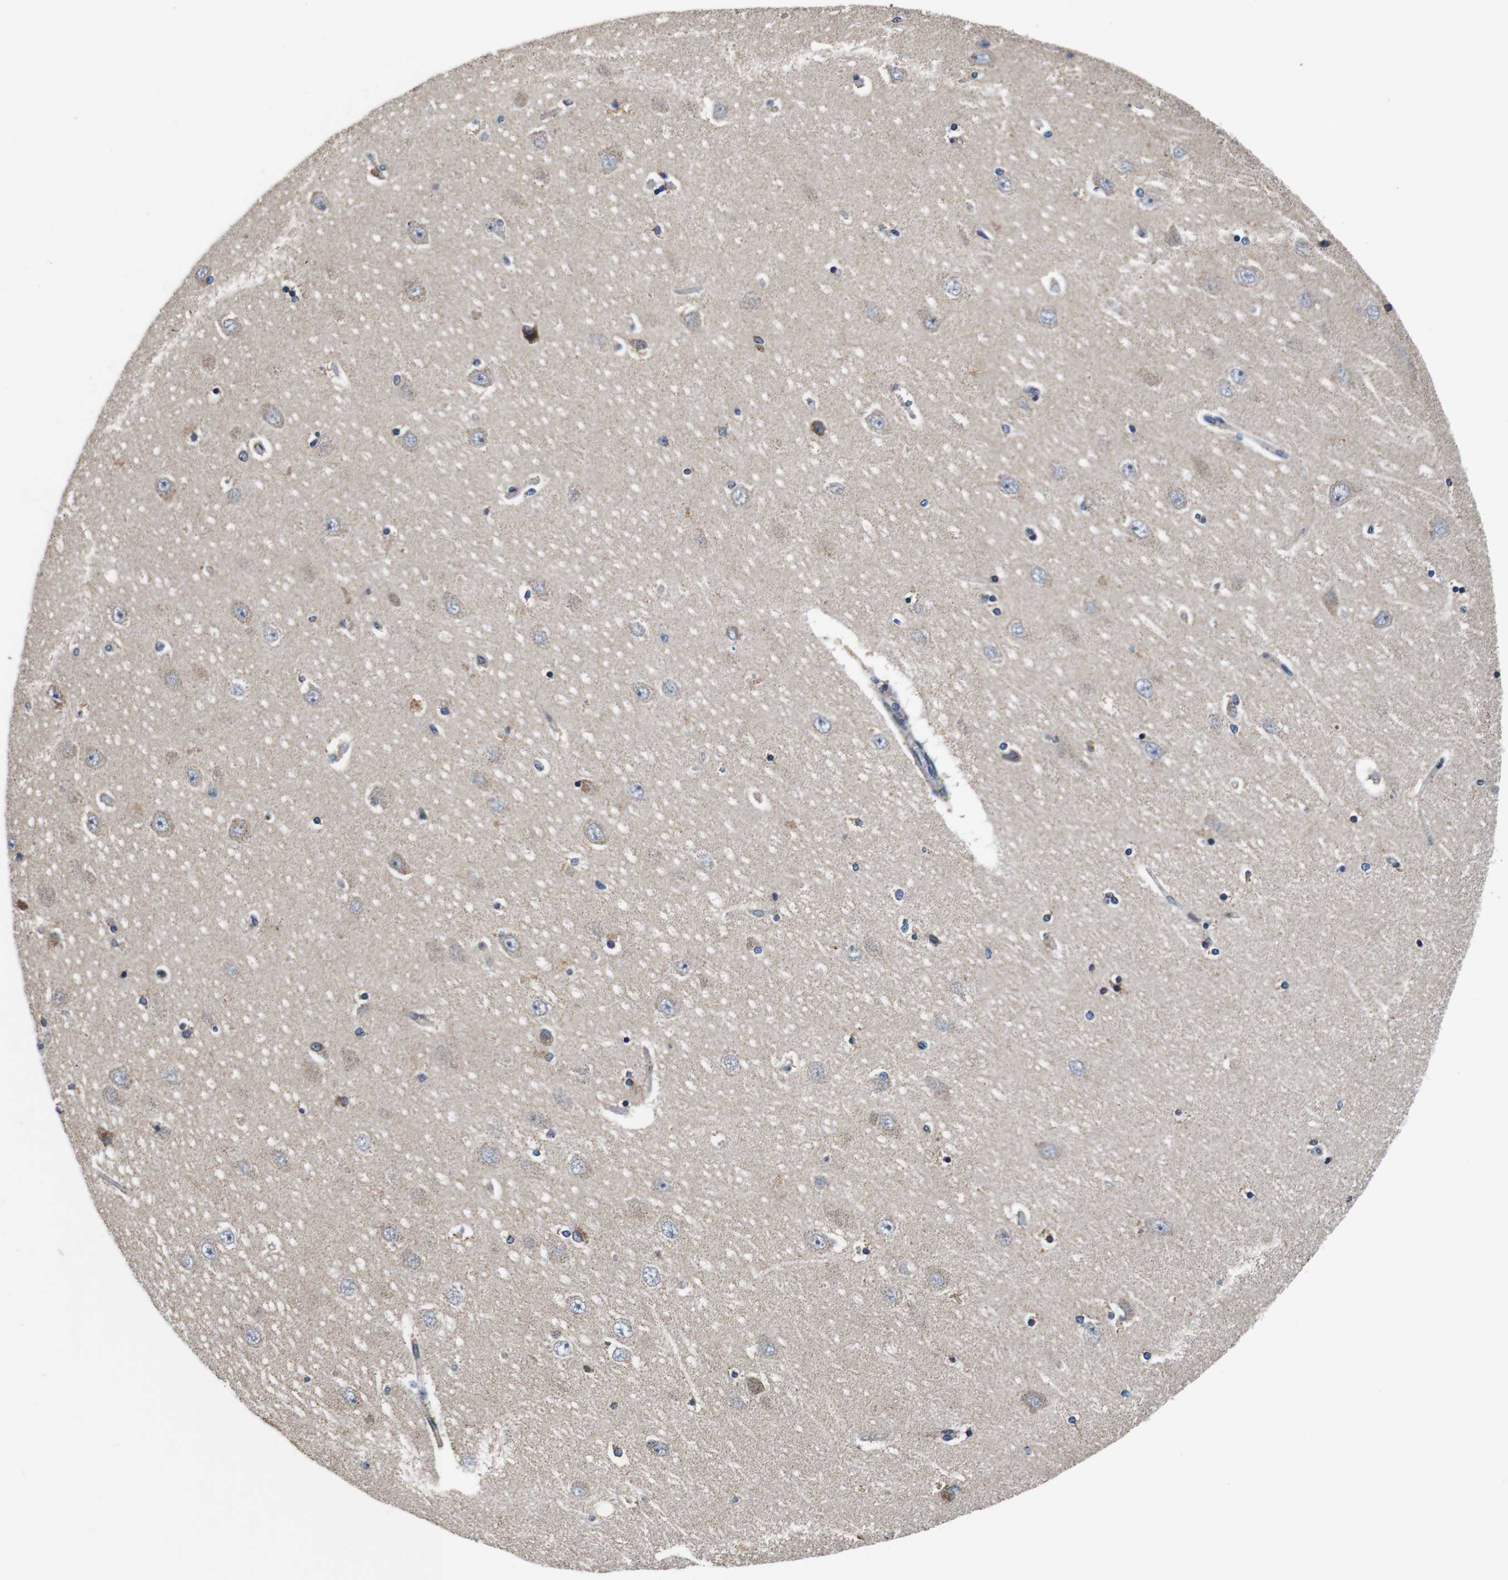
{"staining": {"intensity": "moderate", "quantity": "<25%", "location": "cytoplasmic/membranous"}, "tissue": "hippocampus", "cell_type": "Glial cells", "image_type": "normal", "snomed": [{"axis": "morphology", "description": "Normal tissue, NOS"}, {"axis": "topography", "description": "Hippocampus"}], "caption": "Immunohistochemical staining of unremarkable human hippocampus exhibits moderate cytoplasmic/membranous protein staining in approximately <25% of glial cells.", "gene": "LRP4", "patient": {"sex": "female", "age": 54}}